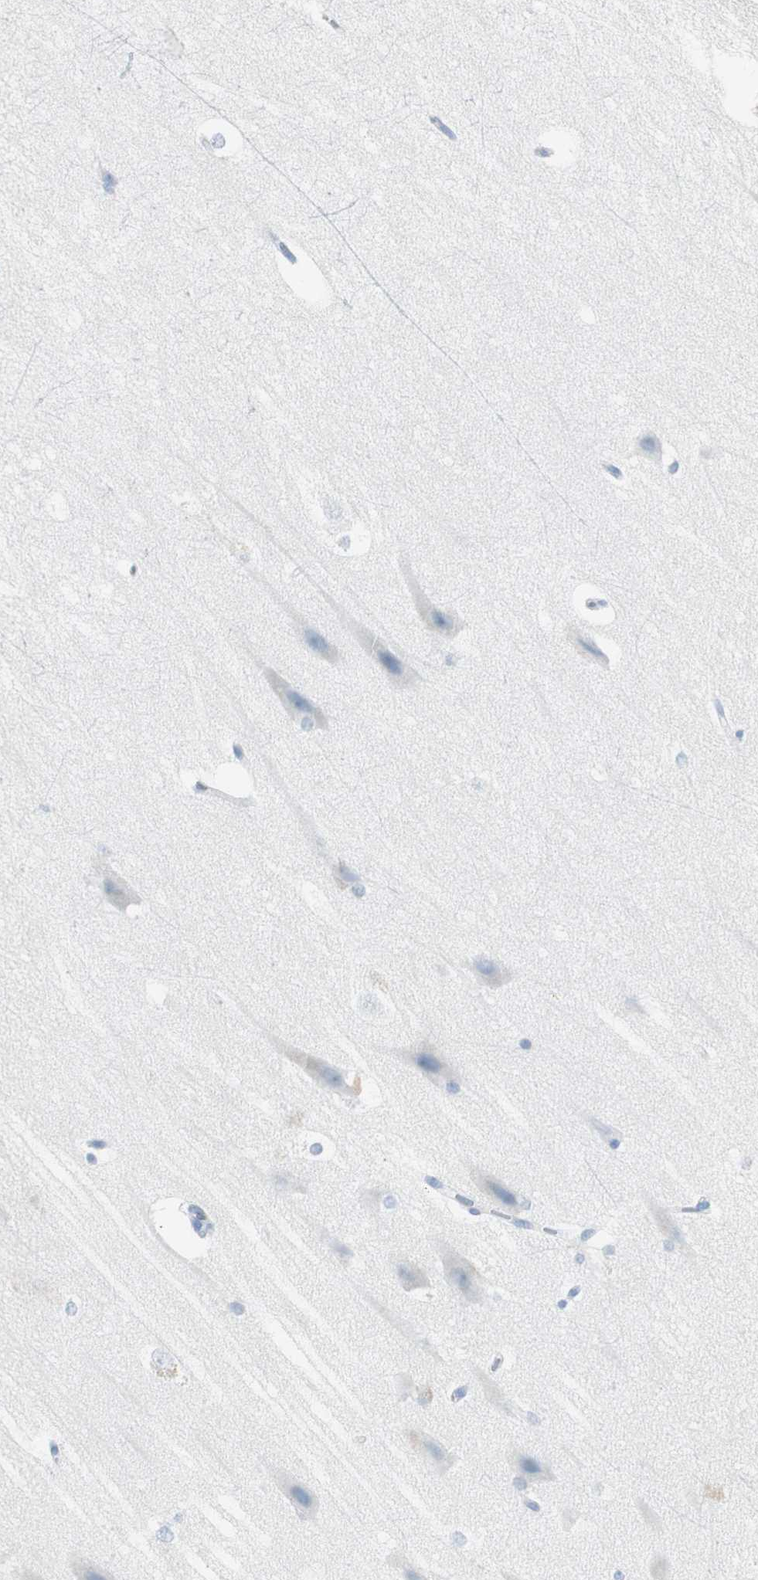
{"staining": {"intensity": "negative", "quantity": "none", "location": "none"}, "tissue": "hippocampus", "cell_type": "Glial cells", "image_type": "normal", "snomed": [{"axis": "morphology", "description": "Normal tissue, NOS"}, {"axis": "topography", "description": "Hippocampus"}], "caption": "DAB (3,3'-diaminobenzidine) immunohistochemical staining of unremarkable hippocampus demonstrates no significant positivity in glial cells.", "gene": "S100A7A", "patient": {"sex": "female", "age": 19}}